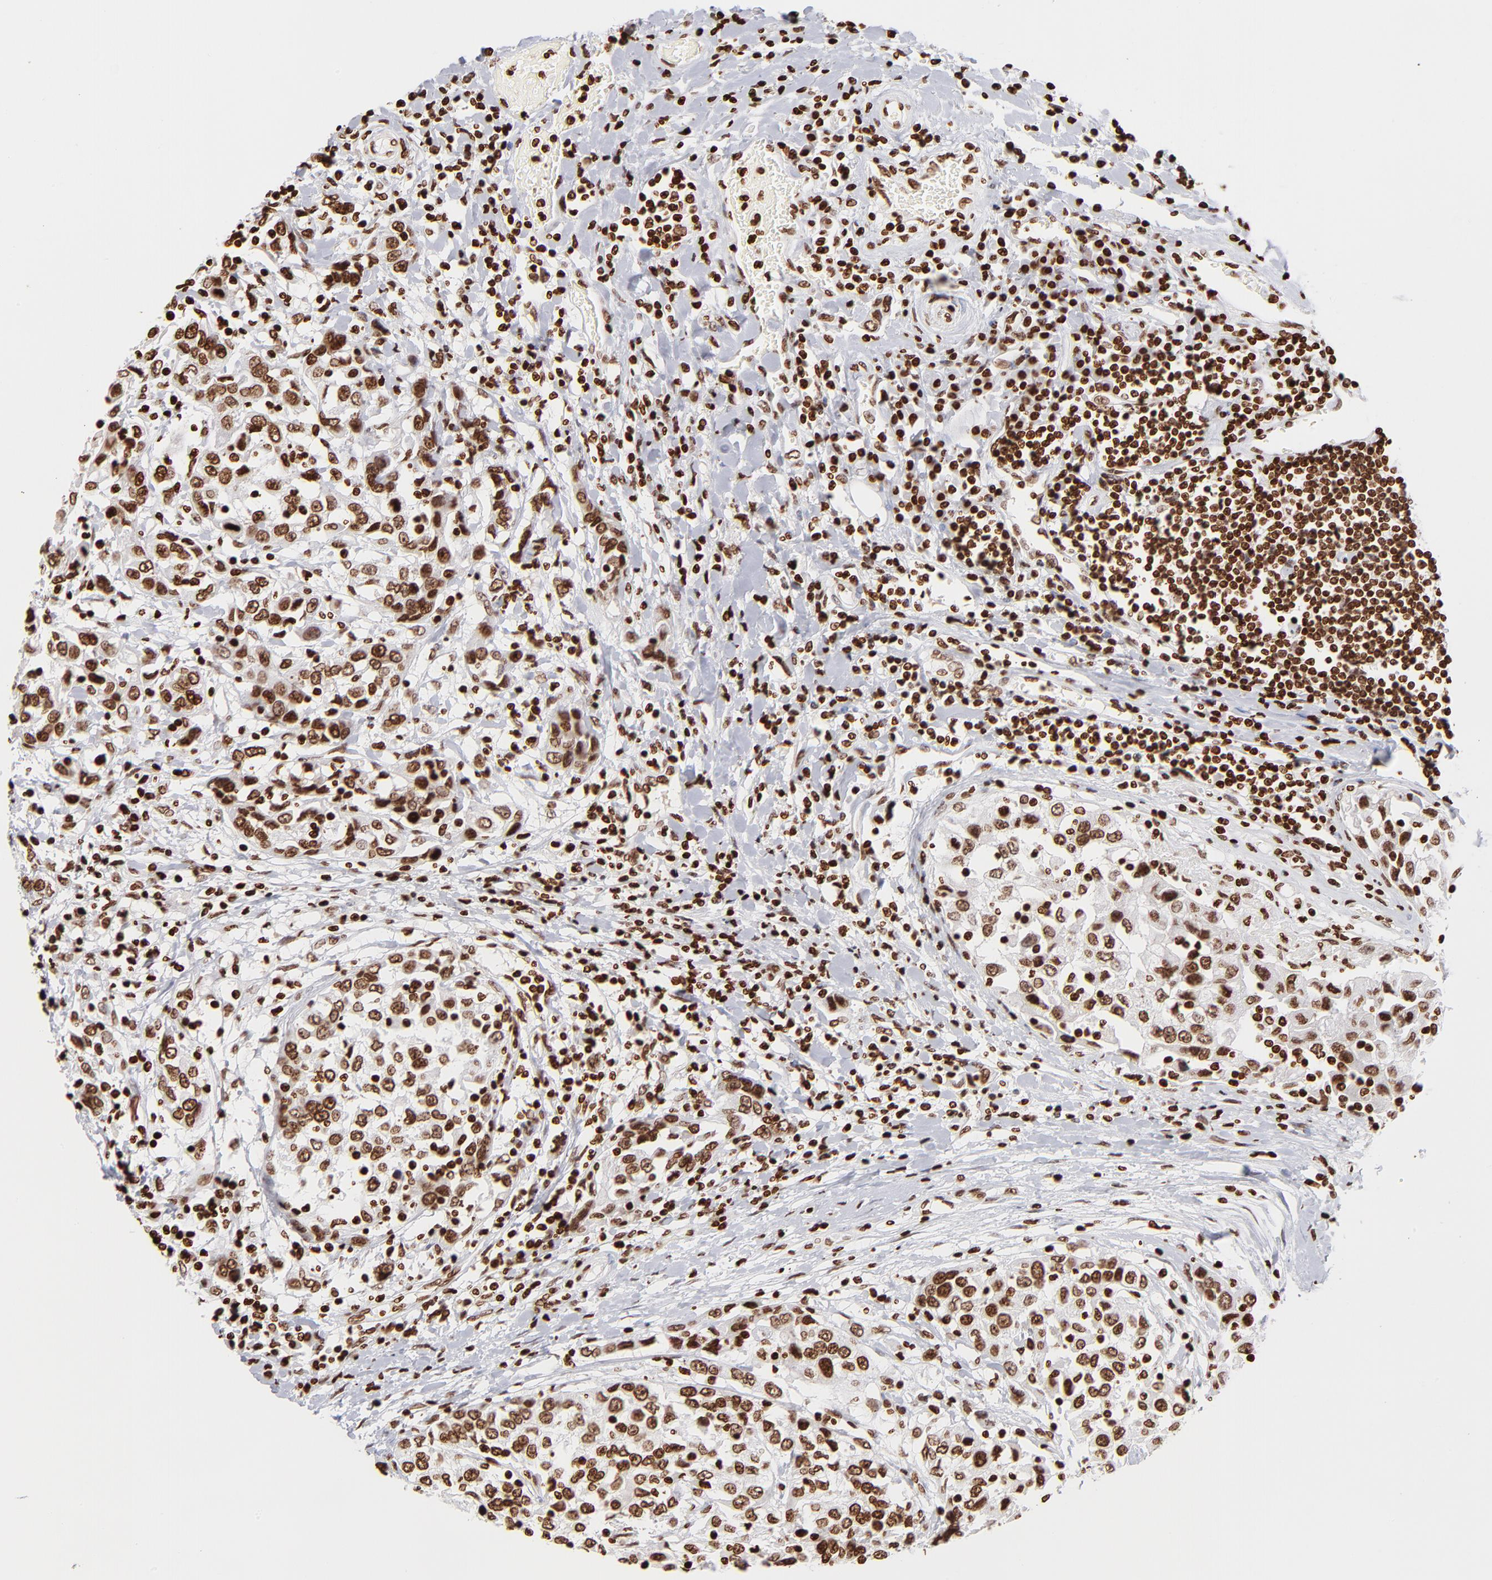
{"staining": {"intensity": "strong", "quantity": ">75%", "location": "nuclear"}, "tissue": "urothelial cancer", "cell_type": "Tumor cells", "image_type": "cancer", "snomed": [{"axis": "morphology", "description": "Urothelial carcinoma, High grade"}, {"axis": "topography", "description": "Urinary bladder"}], "caption": "High-magnification brightfield microscopy of high-grade urothelial carcinoma stained with DAB (brown) and counterstained with hematoxylin (blue). tumor cells exhibit strong nuclear staining is seen in about>75% of cells.", "gene": "RTL4", "patient": {"sex": "female", "age": 80}}